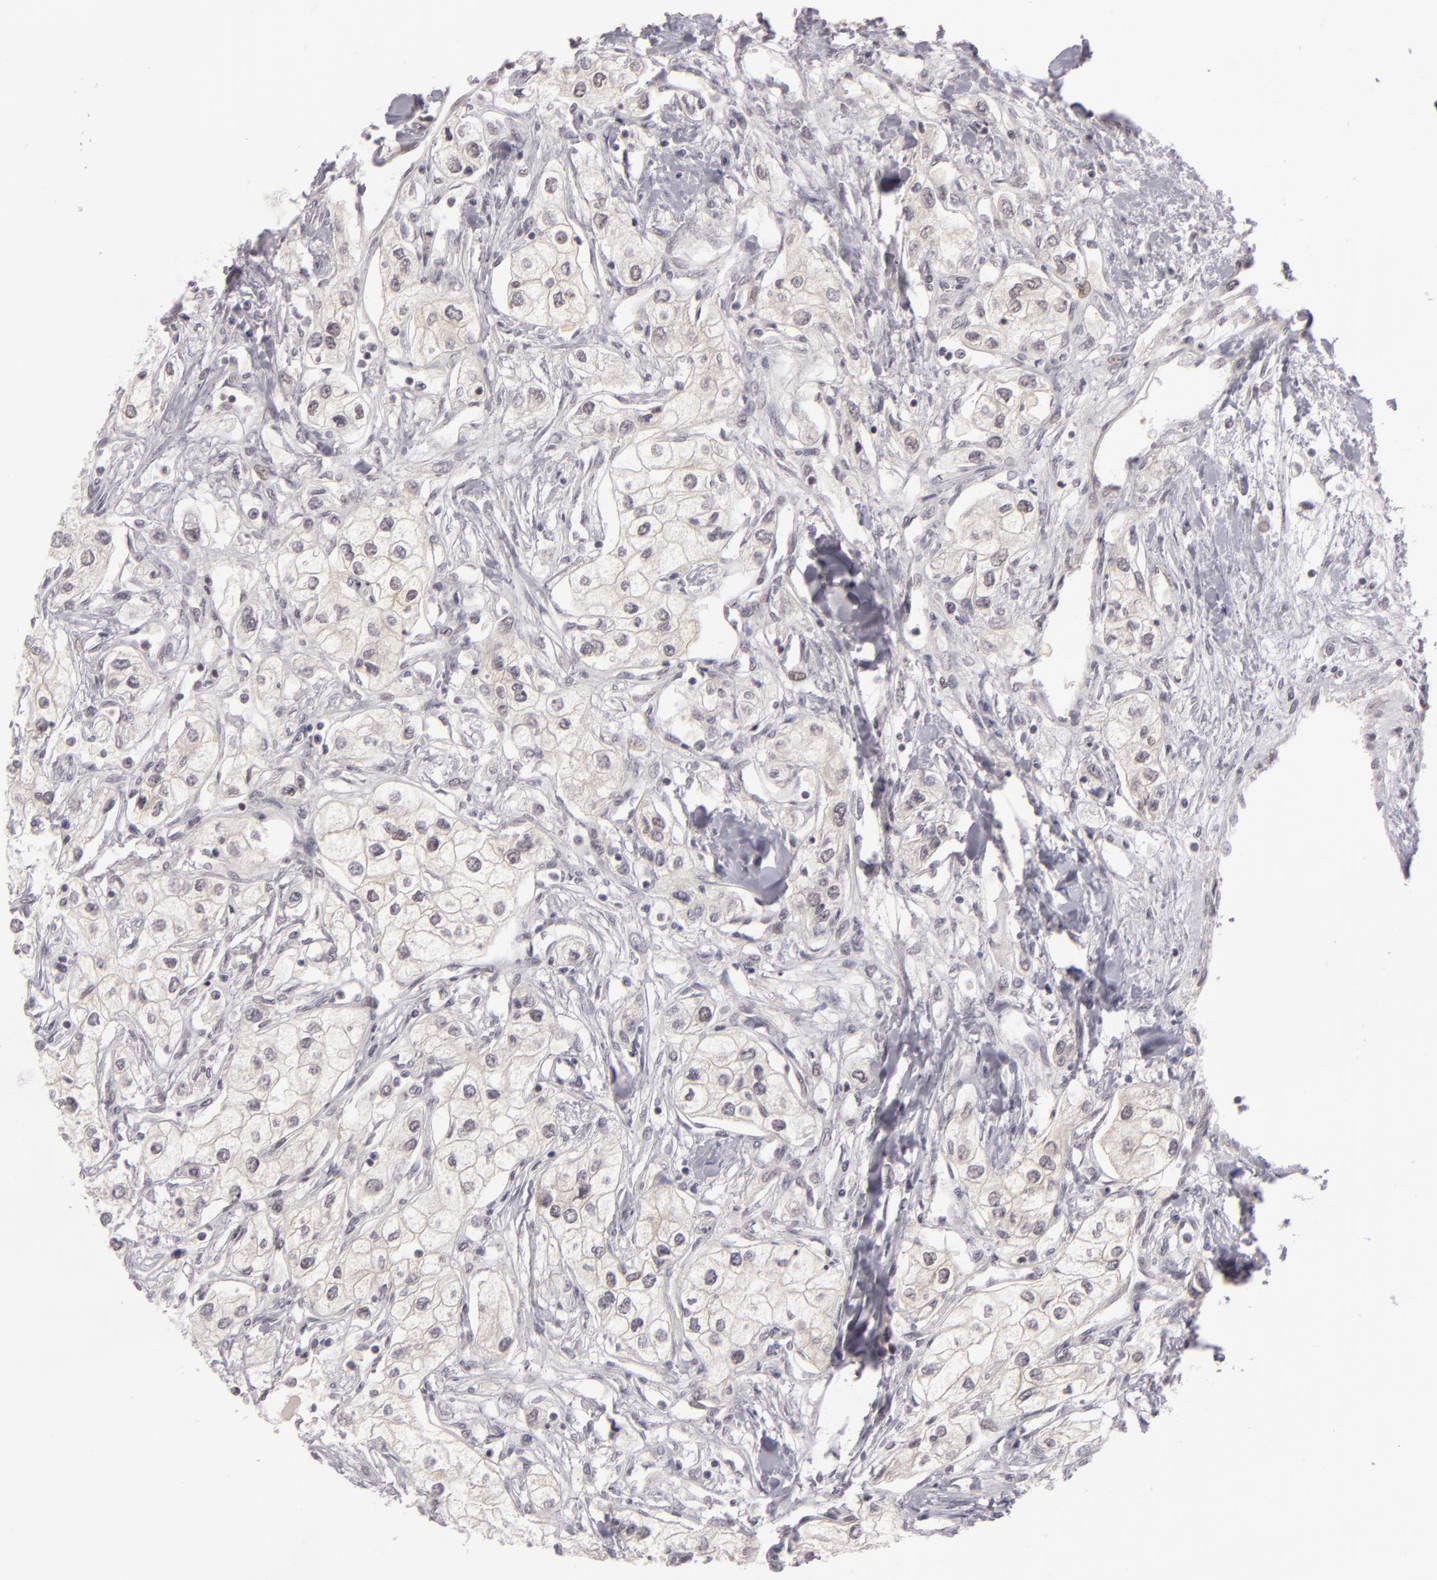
{"staining": {"intensity": "negative", "quantity": "none", "location": "none"}, "tissue": "renal cancer", "cell_type": "Tumor cells", "image_type": "cancer", "snomed": [{"axis": "morphology", "description": "Adenocarcinoma, NOS"}, {"axis": "topography", "description": "Kidney"}], "caption": "Renal cancer (adenocarcinoma) was stained to show a protein in brown. There is no significant positivity in tumor cells.", "gene": "ZNF205", "patient": {"sex": "male", "age": 57}}